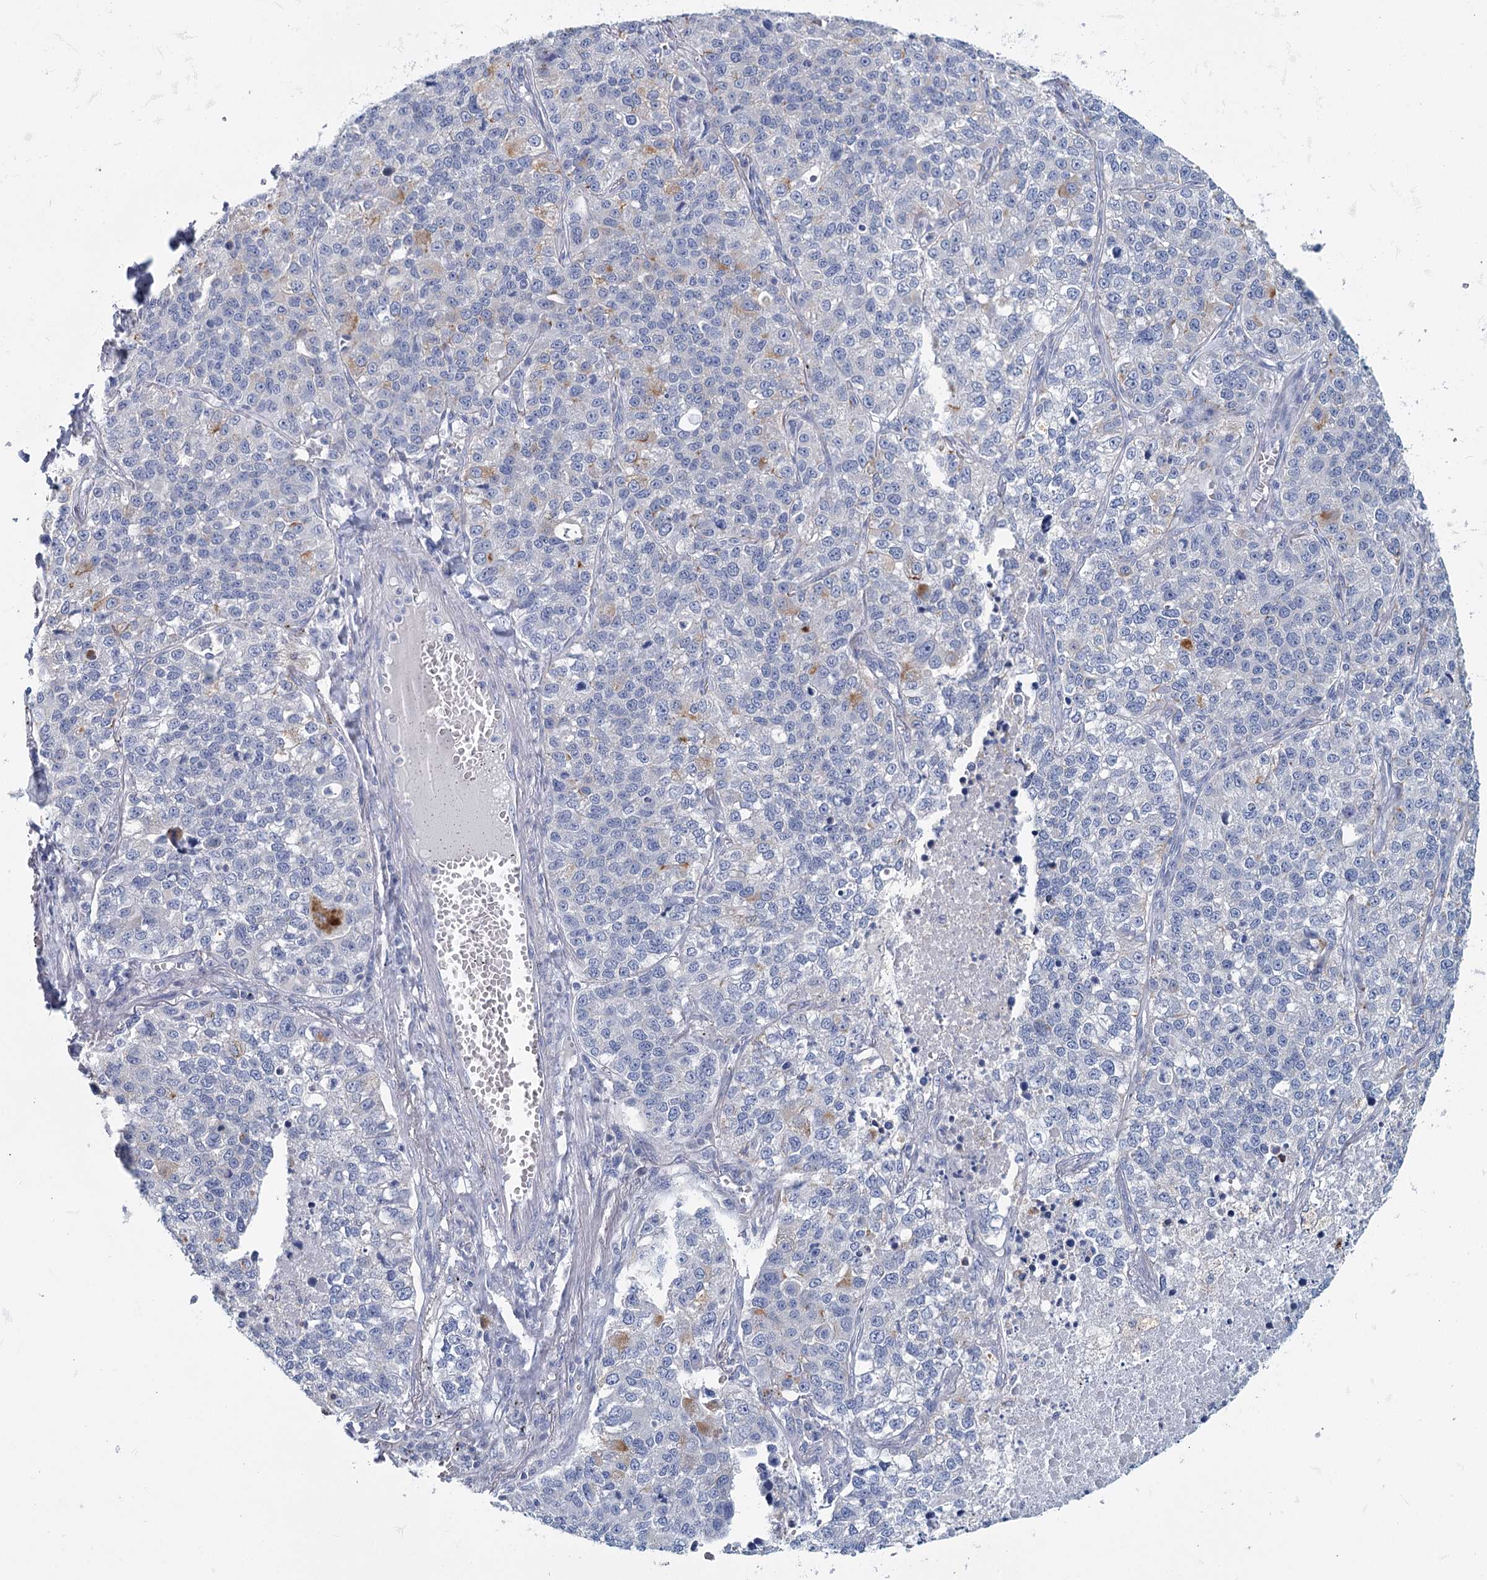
{"staining": {"intensity": "negative", "quantity": "none", "location": "none"}, "tissue": "lung cancer", "cell_type": "Tumor cells", "image_type": "cancer", "snomed": [{"axis": "morphology", "description": "Adenocarcinoma, NOS"}, {"axis": "topography", "description": "Lung"}], "caption": "This is an IHC image of human adenocarcinoma (lung). There is no expression in tumor cells.", "gene": "METTL7B", "patient": {"sex": "male", "age": 49}}